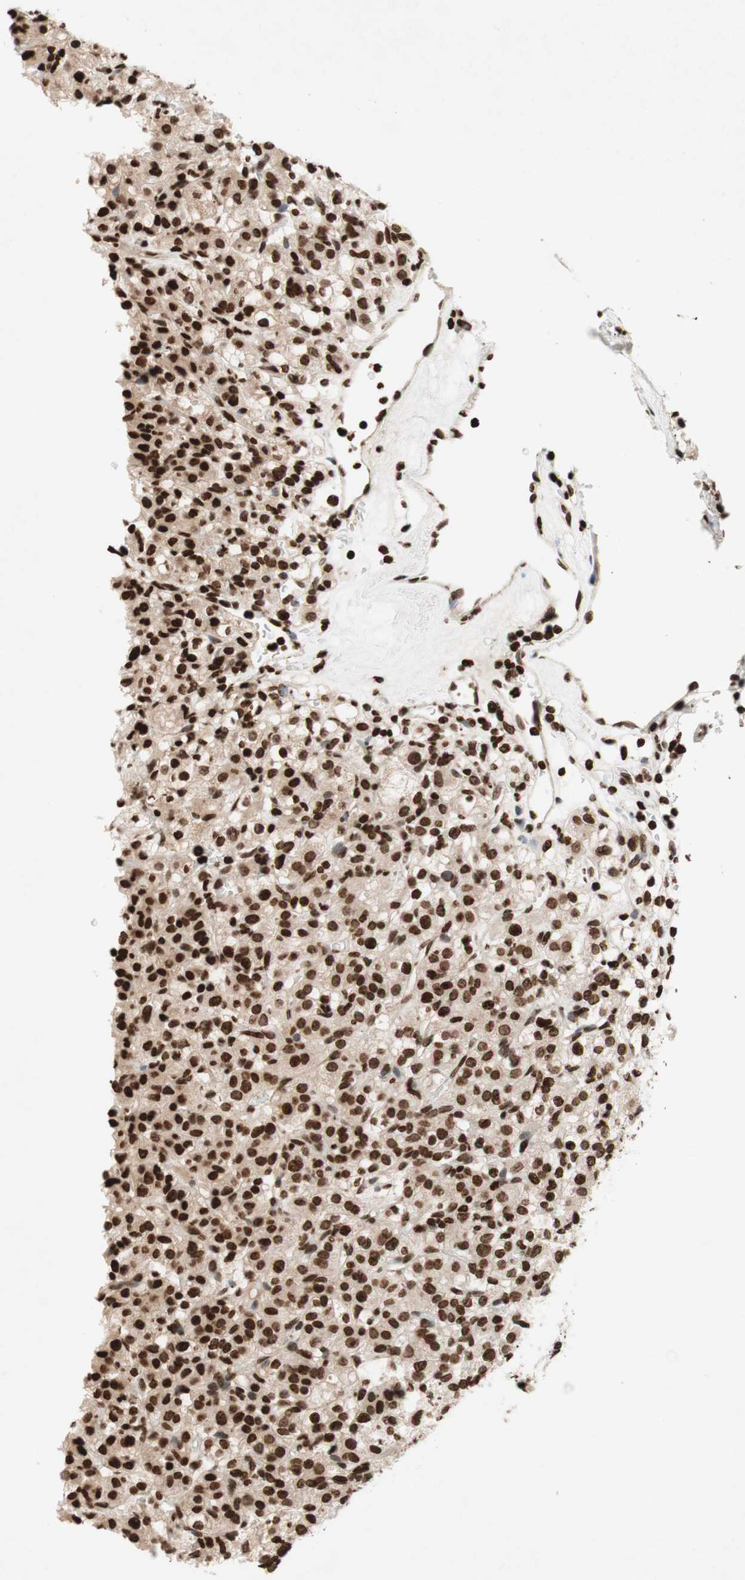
{"staining": {"intensity": "strong", "quantity": ">75%", "location": "nuclear"}, "tissue": "renal cancer", "cell_type": "Tumor cells", "image_type": "cancer", "snomed": [{"axis": "morphology", "description": "Normal tissue, NOS"}, {"axis": "morphology", "description": "Adenocarcinoma, NOS"}, {"axis": "topography", "description": "Kidney"}], "caption": "Brown immunohistochemical staining in renal cancer (adenocarcinoma) reveals strong nuclear expression in about >75% of tumor cells. Immunohistochemistry stains the protein in brown and the nuclei are stained blue.", "gene": "NCOA3", "patient": {"sex": "female", "age": 72}}